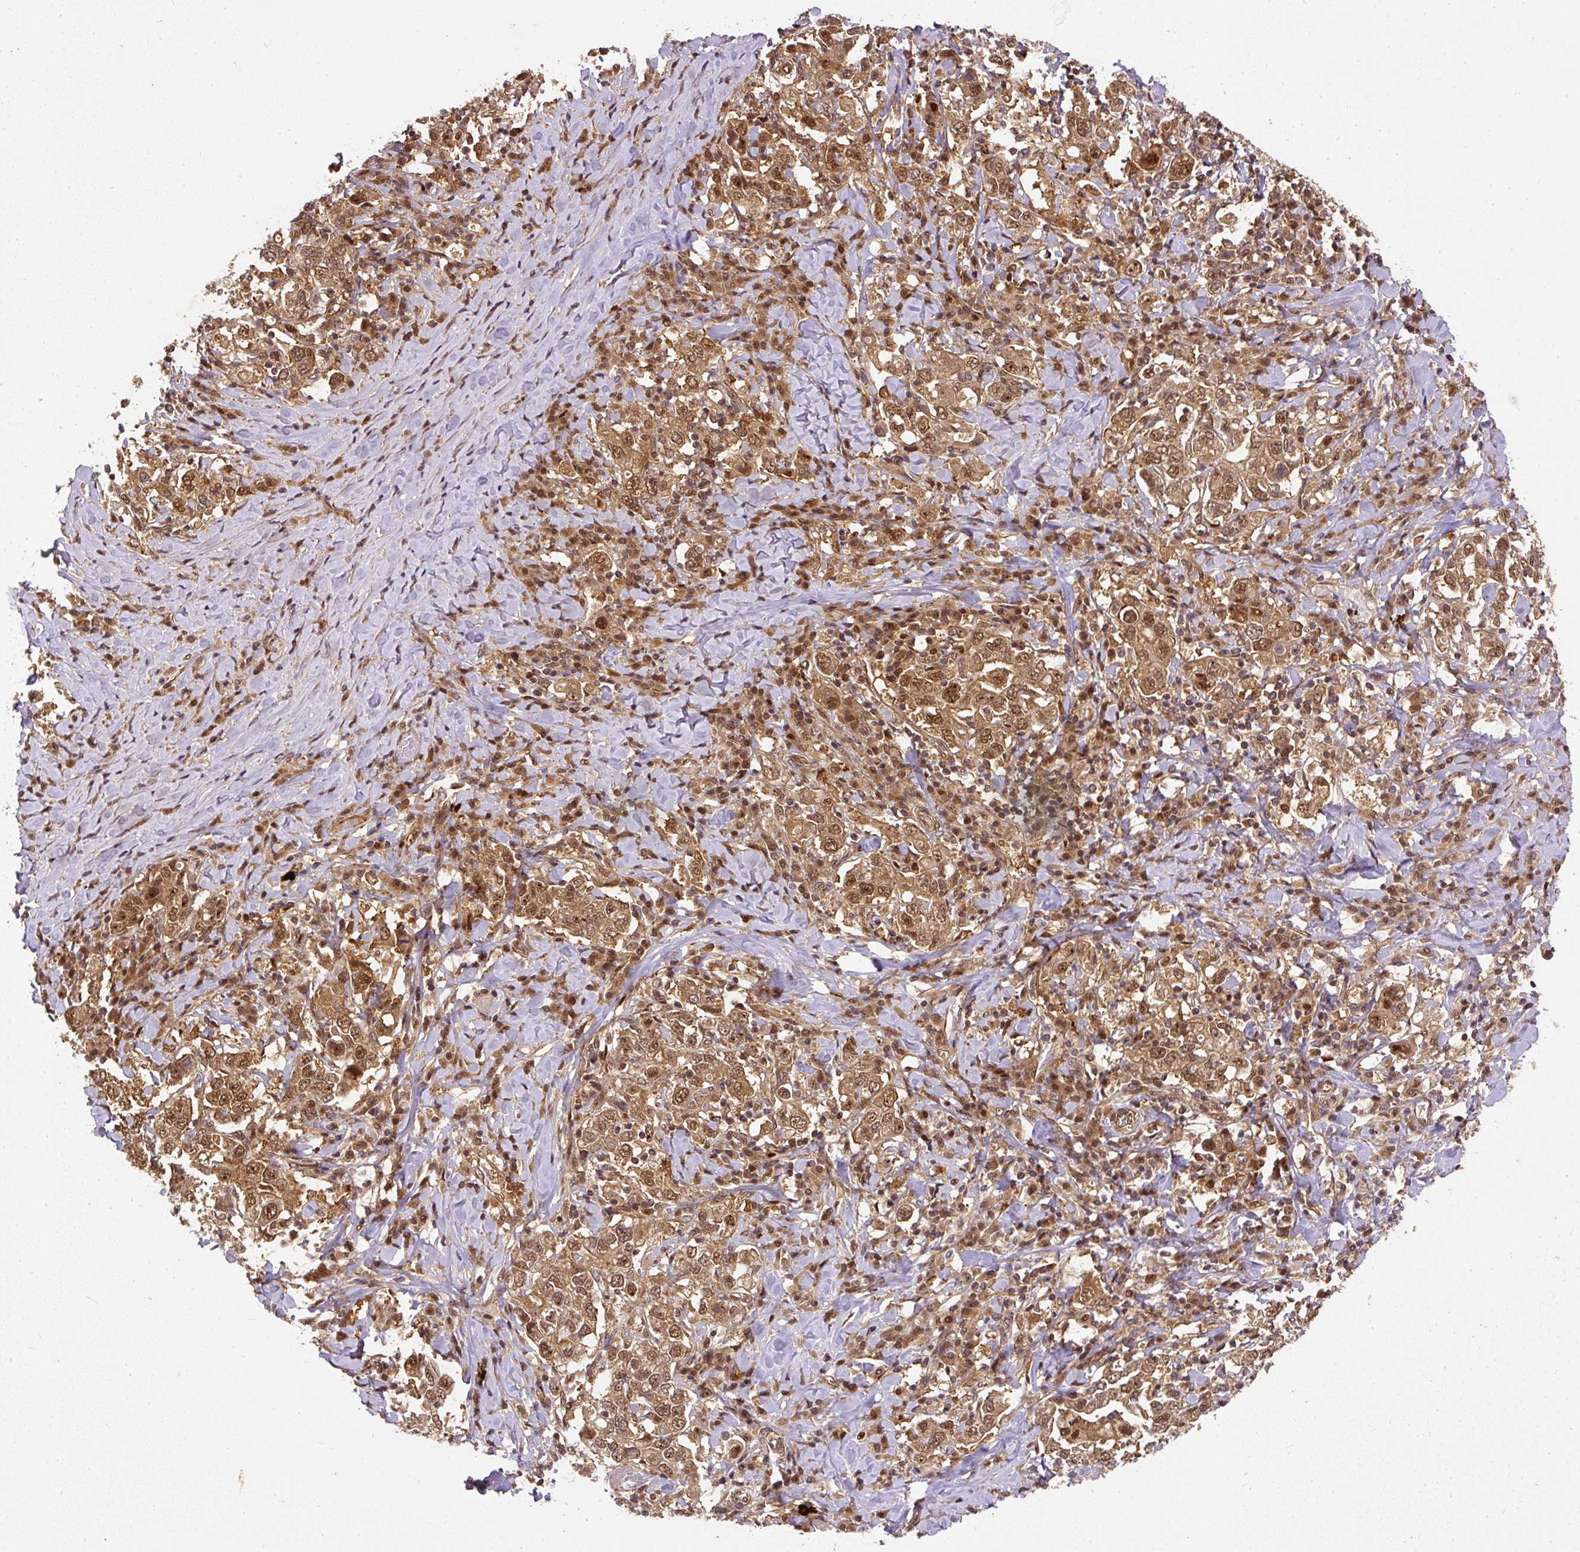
{"staining": {"intensity": "moderate", "quantity": ">75%", "location": "cytoplasmic/membranous,nuclear"}, "tissue": "stomach cancer", "cell_type": "Tumor cells", "image_type": "cancer", "snomed": [{"axis": "morphology", "description": "Adenocarcinoma, NOS"}, {"axis": "topography", "description": "Stomach, upper"}], "caption": "Stomach cancer stained with a protein marker reveals moderate staining in tumor cells.", "gene": "PSMD1", "patient": {"sex": "male", "age": 62}}